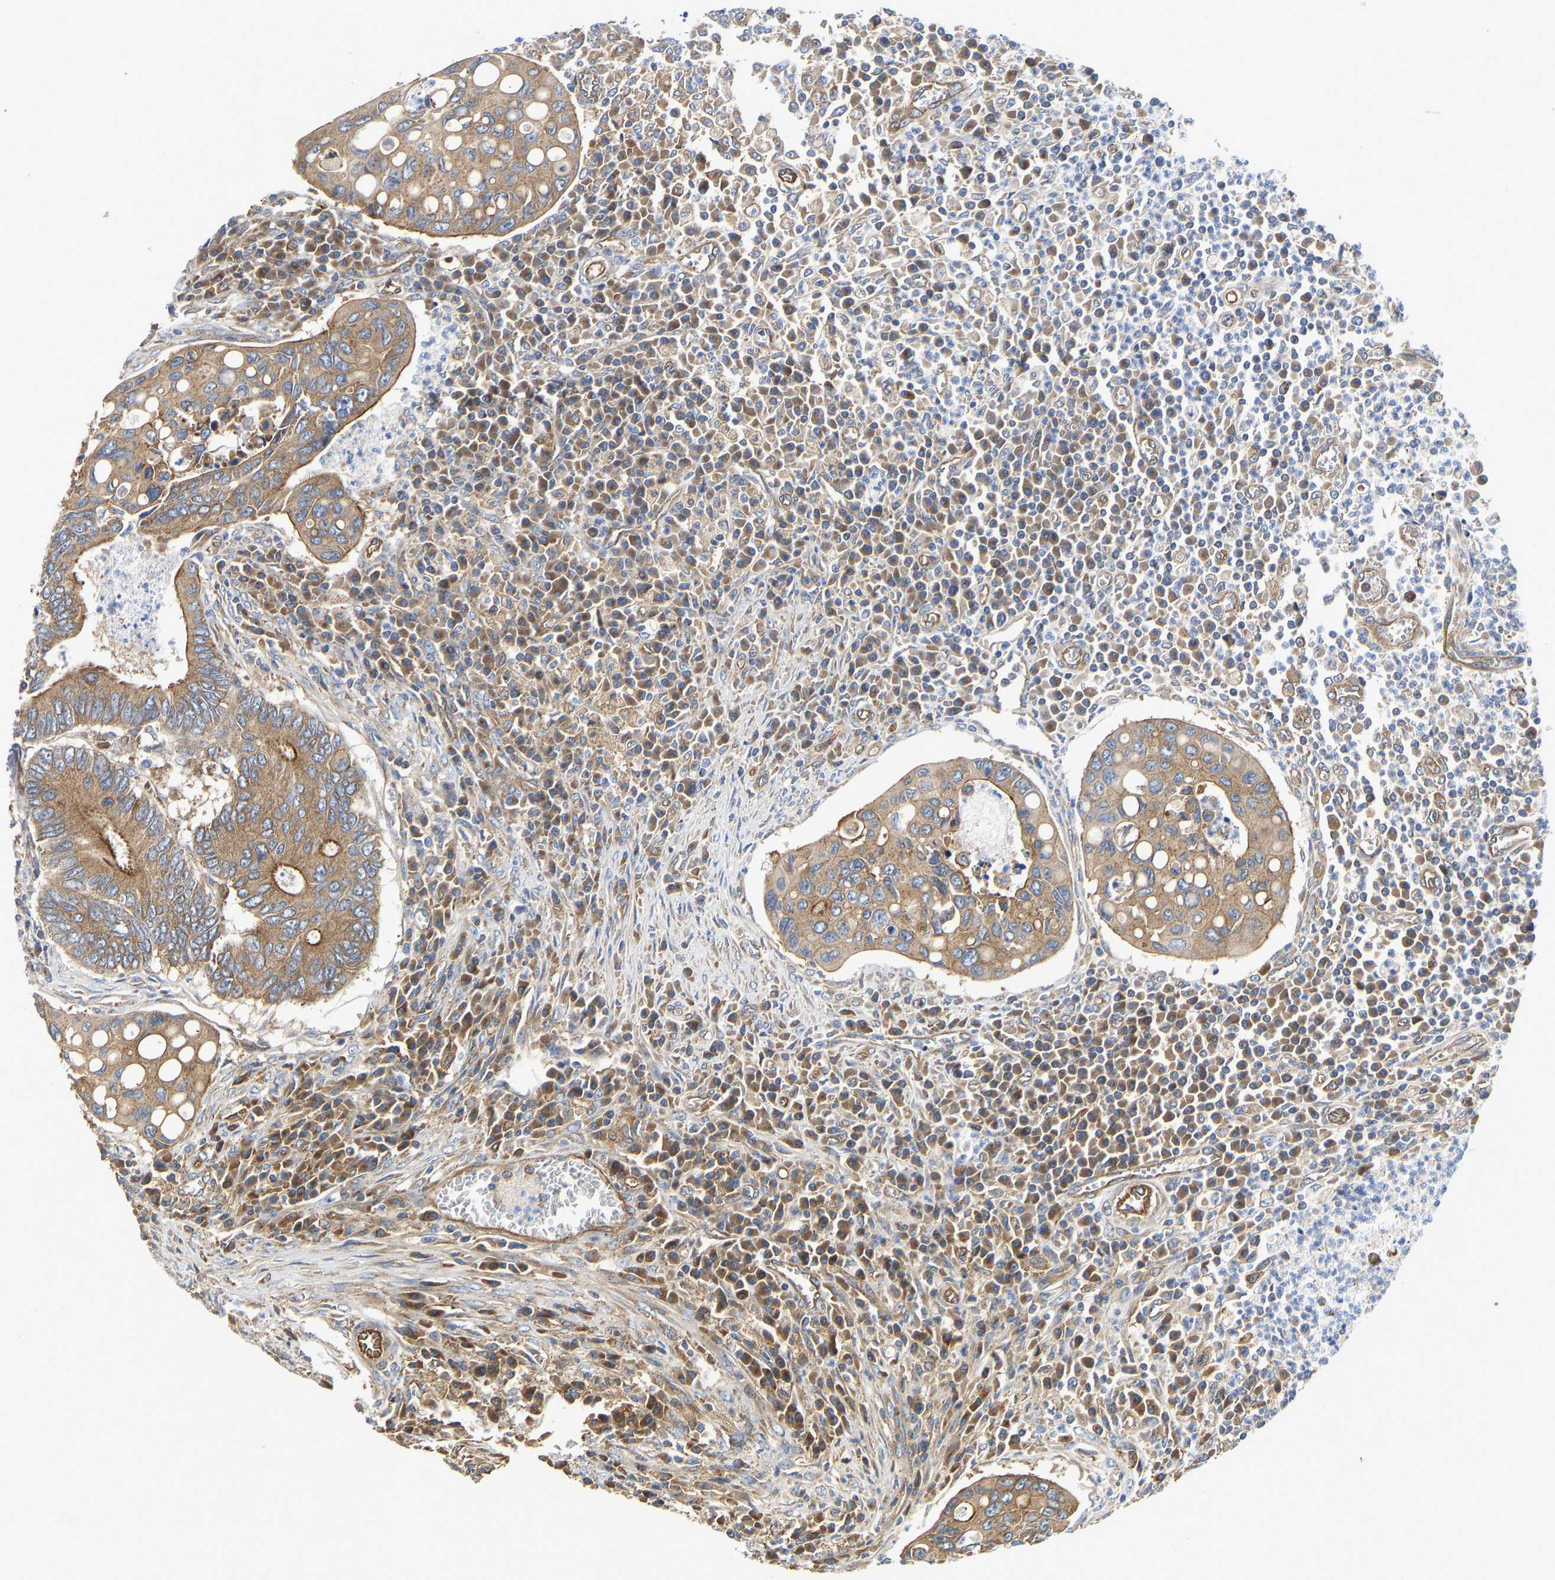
{"staining": {"intensity": "moderate", "quantity": ">75%", "location": "cytoplasmic/membranous"}, "tissue": "colorectal cancer", "cell_type": "Tumor cells", "image_type": "cancer", "snomed": [{"axis": "morphology", "description": "Inflammation, NOS"}, {"axis": "morphology", "description": "Adenocarcinoma, NOS"}, {"axis": "topography", "description": "Colon"}], "caption": "Moderate cytoplasmic/membranous protein expression is identified in approximately >75% of tumor cells in colorectal cancer. Nuclei are stained in blue.", "gene": "FLNB", "patient": {"sex": "male", "age": 72}}